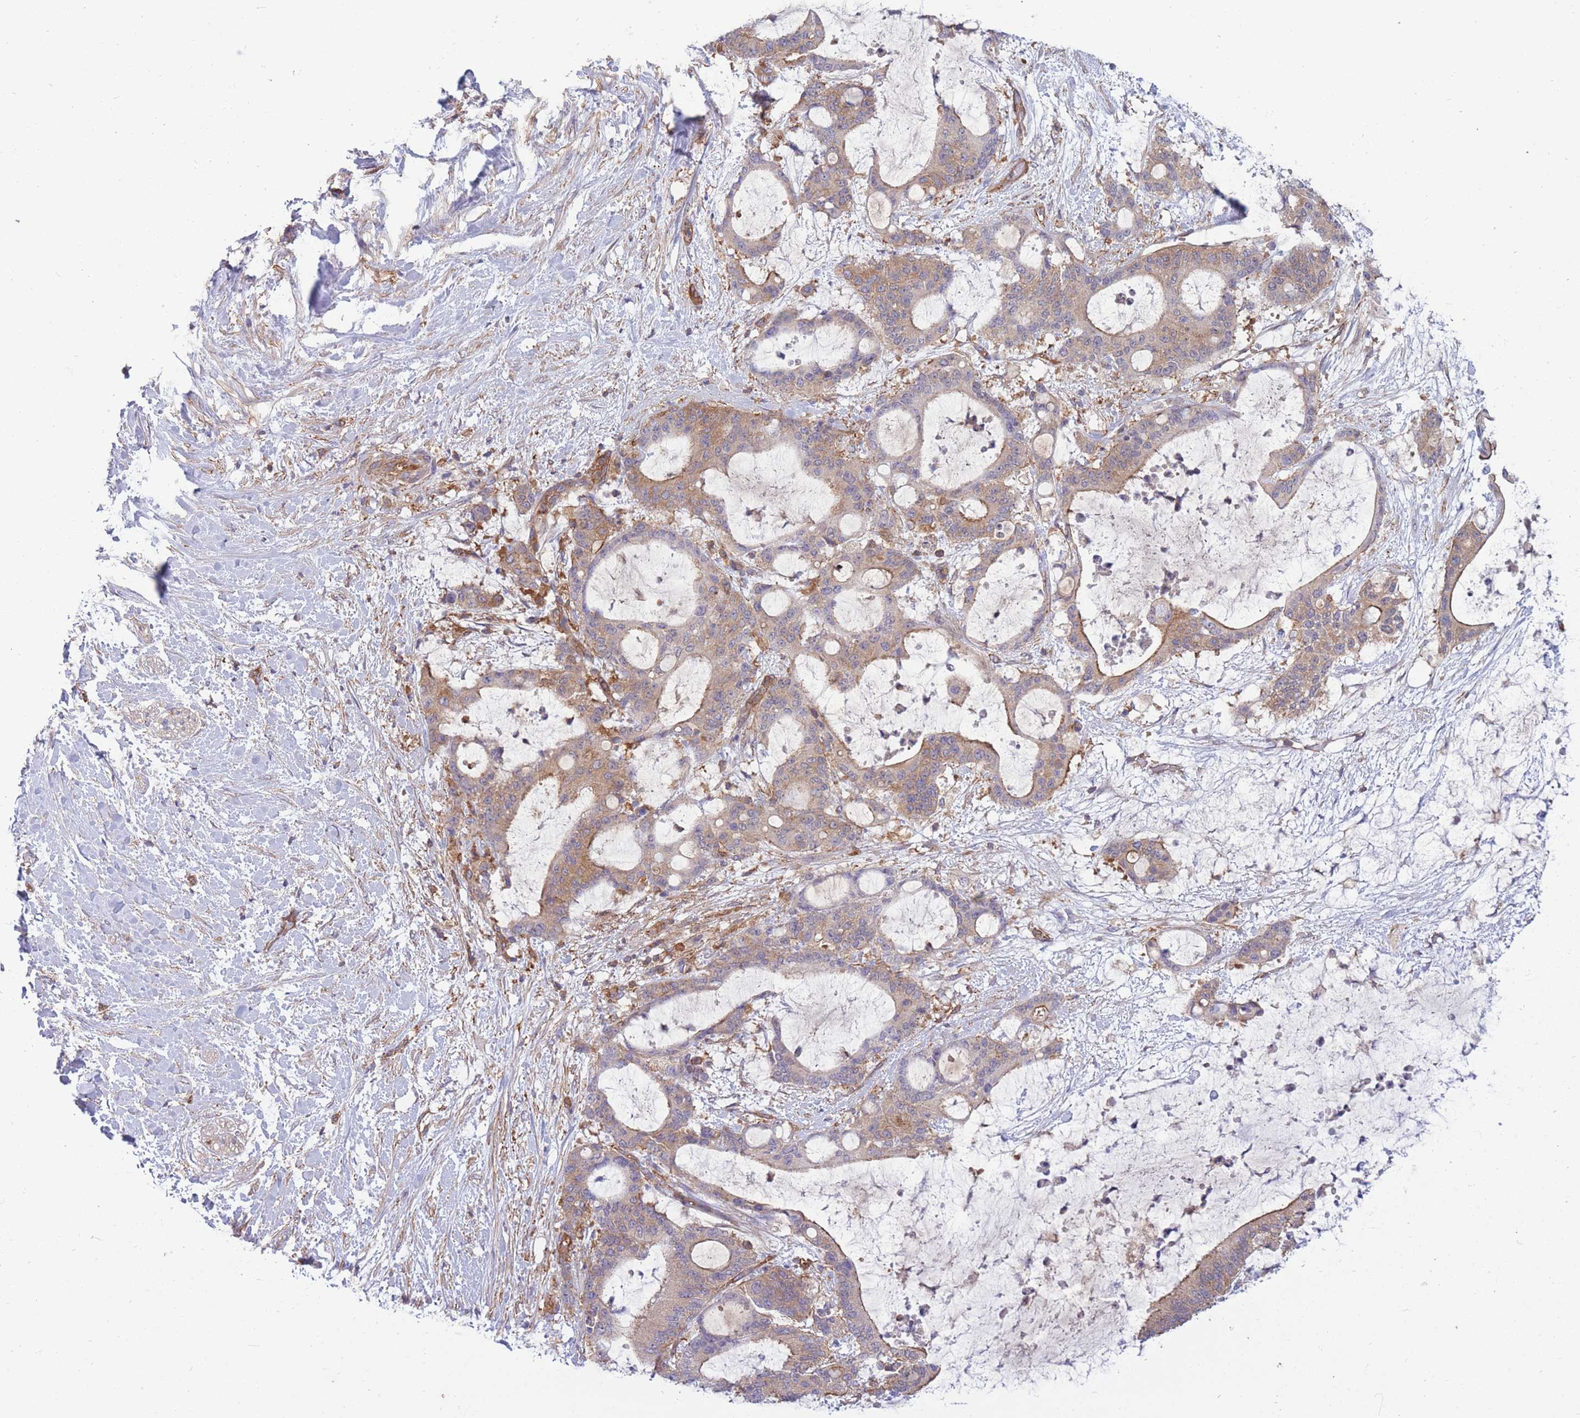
{"staining": {"intensity": "moderate", "quantity": "<25%", "location": "cytoplasmic/membranous"}, "tissue": "liver cancer", "cell_type": "Tumor cells", "image_type": "cancer", "snomed": [{"axis": "morphology", "description": "Normal tissue, NOS"}, {"axis": "morphology", "description": "Cholangiocarcinoma"}, {"axis": "topography", "description": "Liver"}, {"axis": "topography", "description": "Peripheral nerve tissue"}], "caption": "Immunohistochemical staining of human liver cancer (cholangiocarcinoma) displays moderate cytoplasmic/membranous protein staining in approximately <25% of tumor cells.", "gene": "GGA1", "patient": {"sex": "female", "age": 73}}